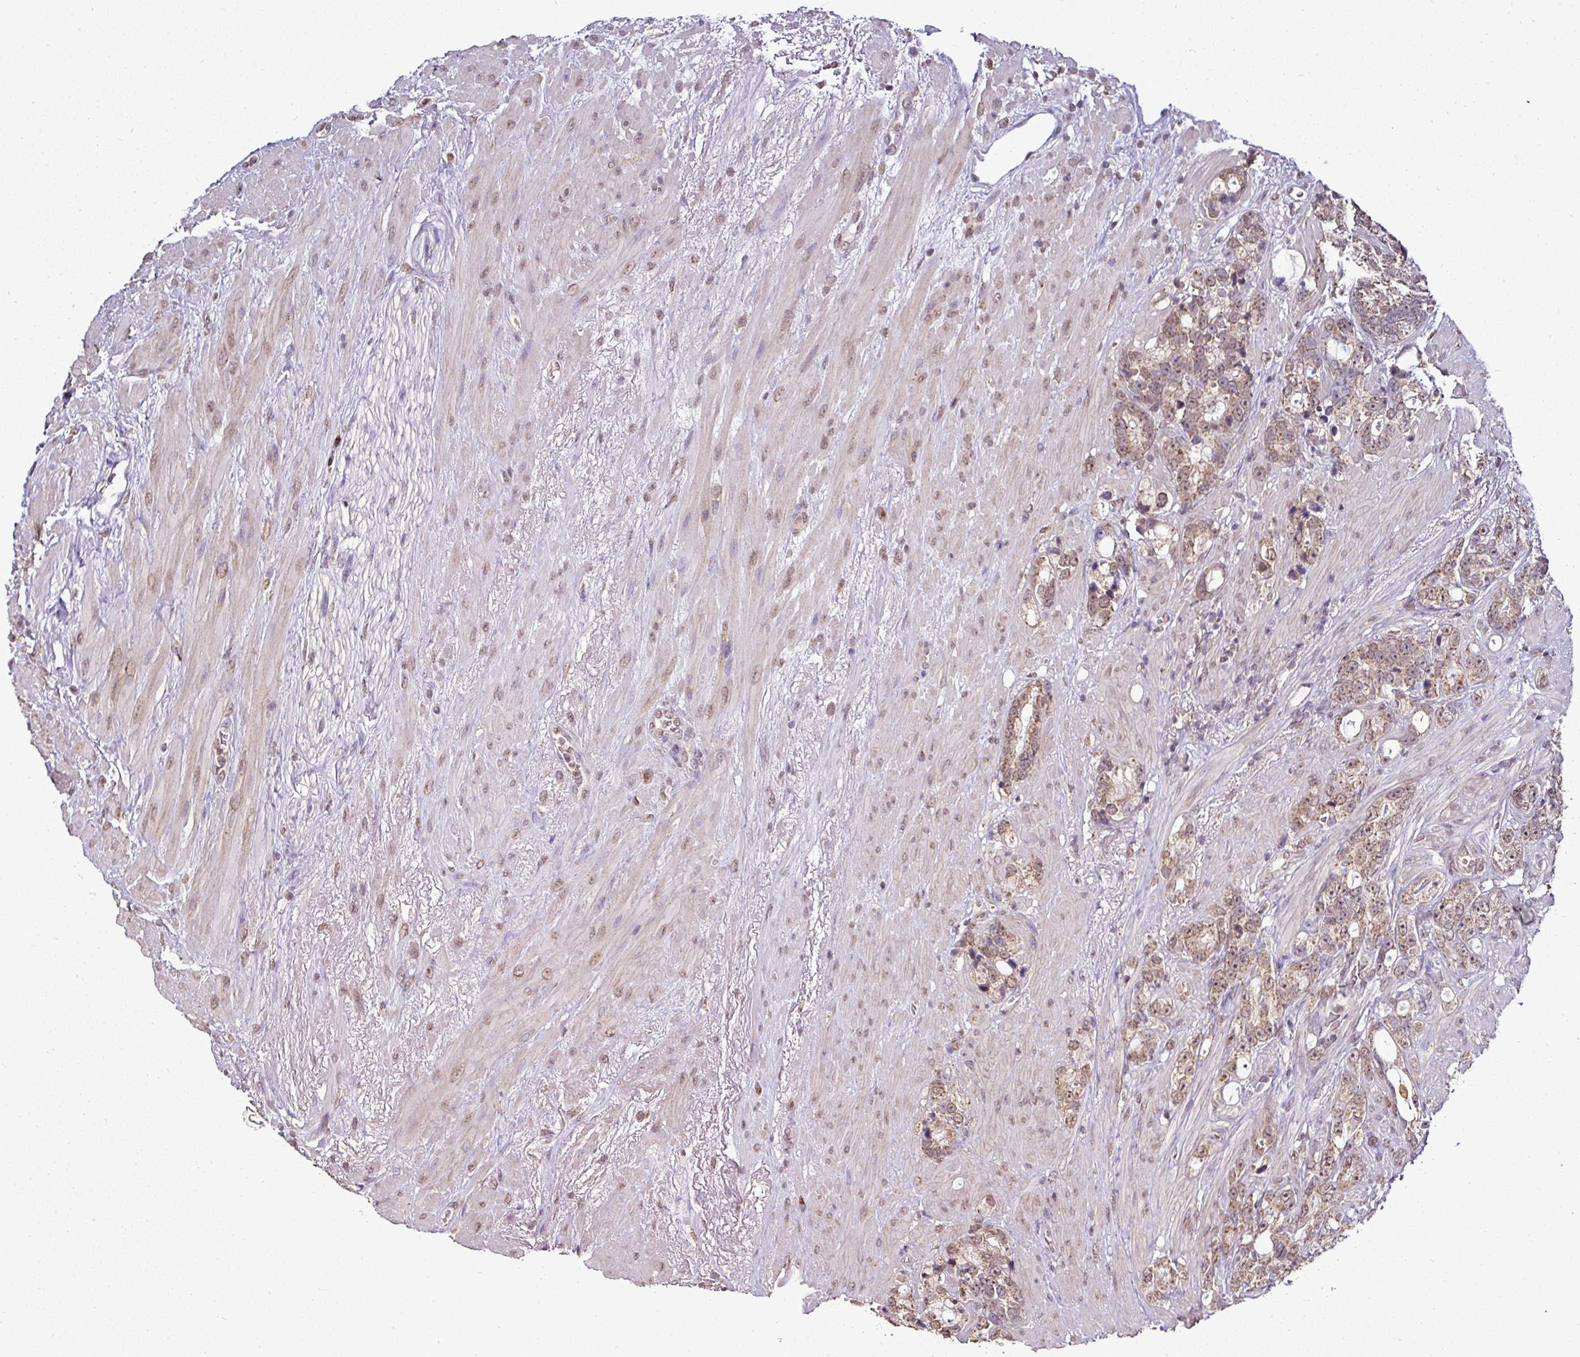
{"staining": {"intensity": "moderate", "quantity": ">75%", "location": "cytoplasmic/membranous,nuclear"}, "tissue": "prostate cancer", "cell_type": "Tumor cells", "image_type": "cancer", "snomed": [{"axis": "morphology", "description": "Adenocarcinoma, High grade"}, {"axis": "topography", "description": "Prostate"}], "caption": "Protein analysis of high-grade adenocarcinoma (prostate) tissue shows moderate cytoplasmic/membranous and nuclear positivity in approximately >75% of tumor cells.", "gene": "JPH2", "patient": {"sex": "male", "age": 74}}